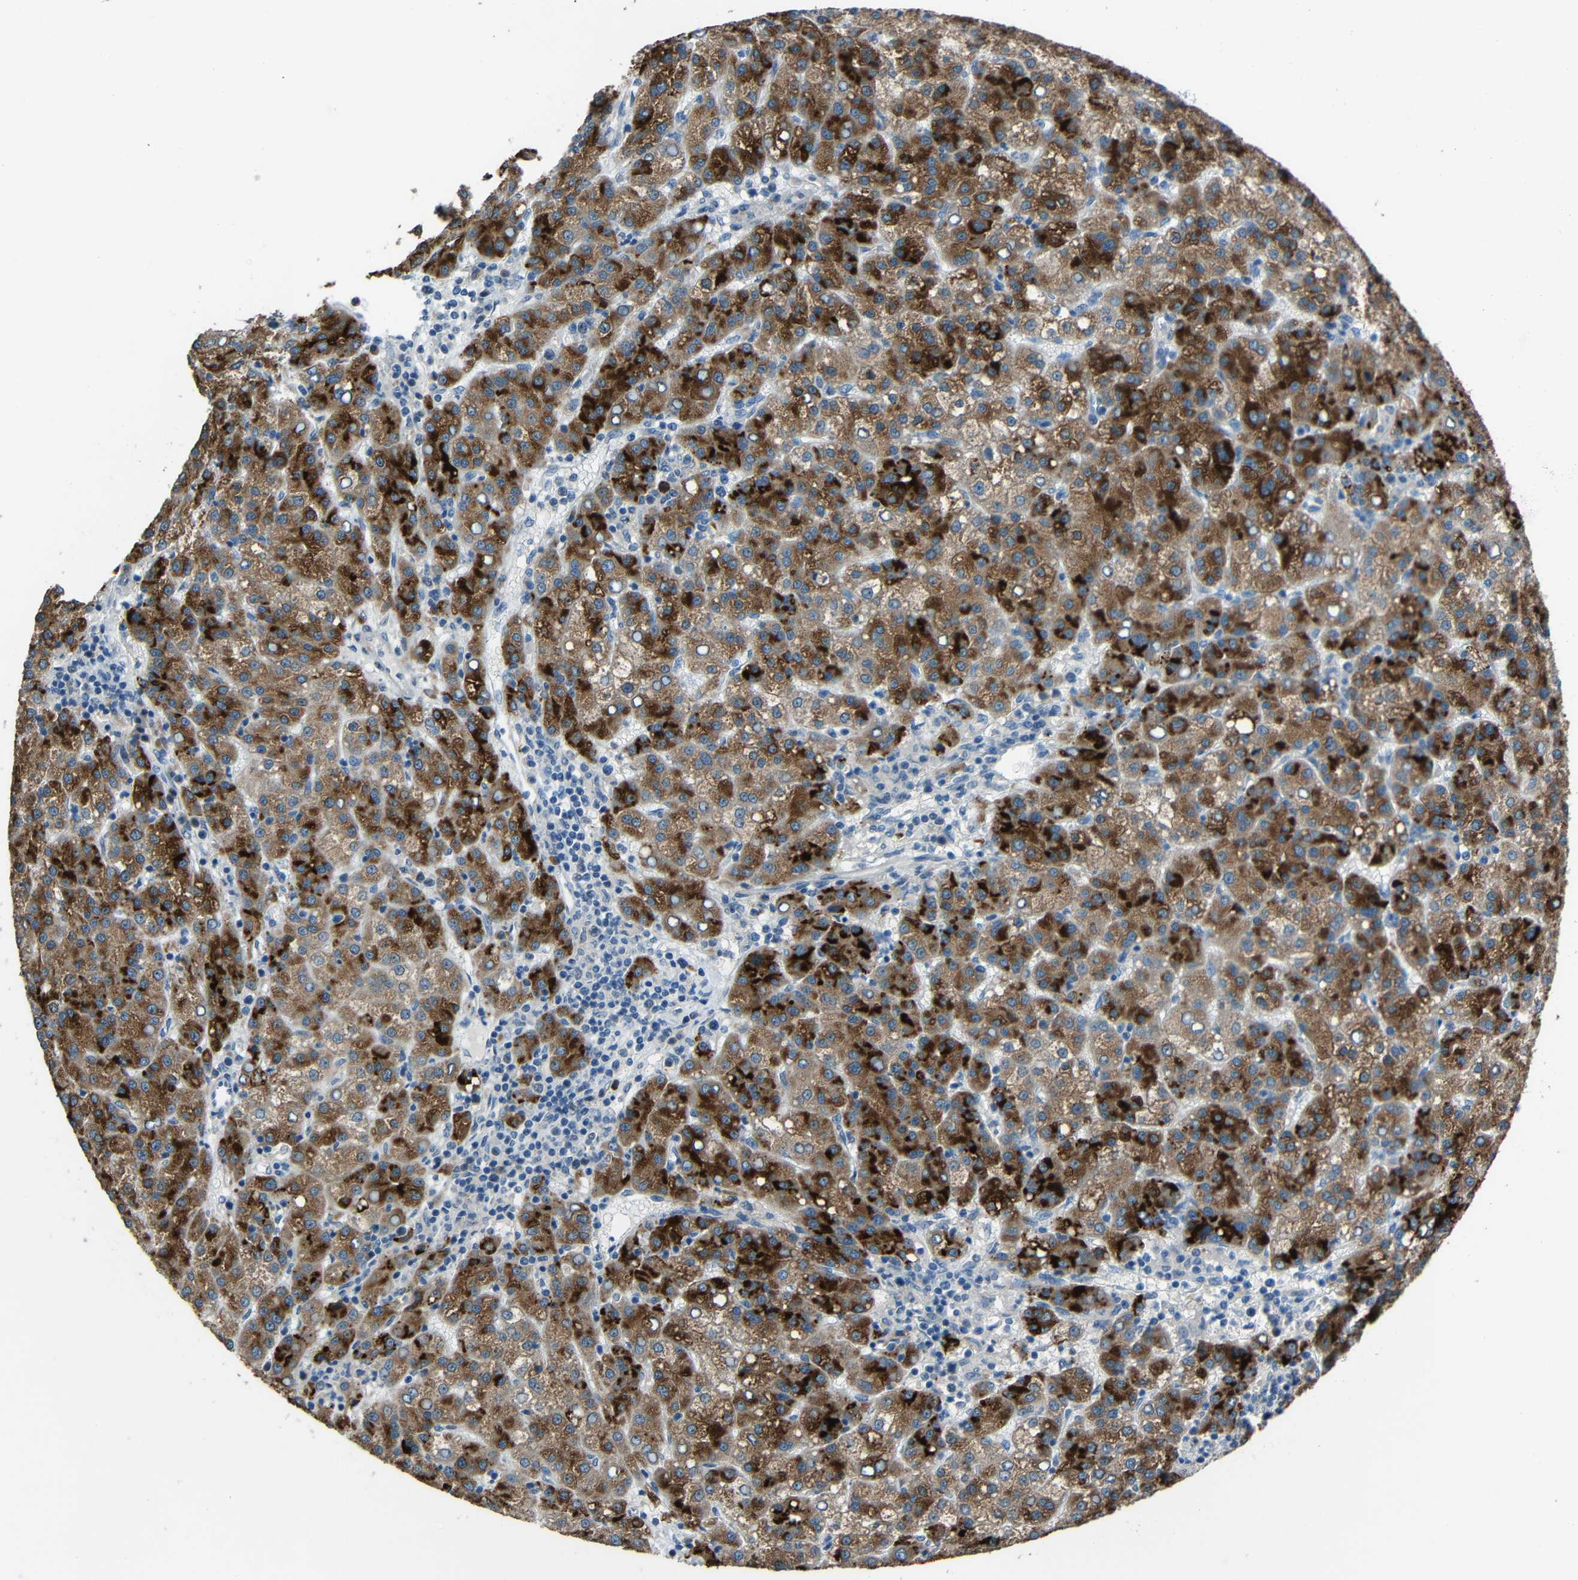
{"staining": {"intensity": "strong", "quantity": ">75%", "location": "cytoplasmic/membranous"}, "tissue": "liver cancer", "cell_type": "Tumor cells", "image_type": "cancer", "snomed": [{"axis": "morphology", "description": "Carcinoma, Hepatocellular, NOS"}, {"axis": "topography", "description": "Liver"}], "caption": "Immunohistochemical staining of human liver hepatocellular carcinoma shows high levels of strong cytoplasmic/membranous protein expression in approximately >75% of tumor cells.", "gene": "STBD1", "patient": {"sex": "female", "age": 58}}